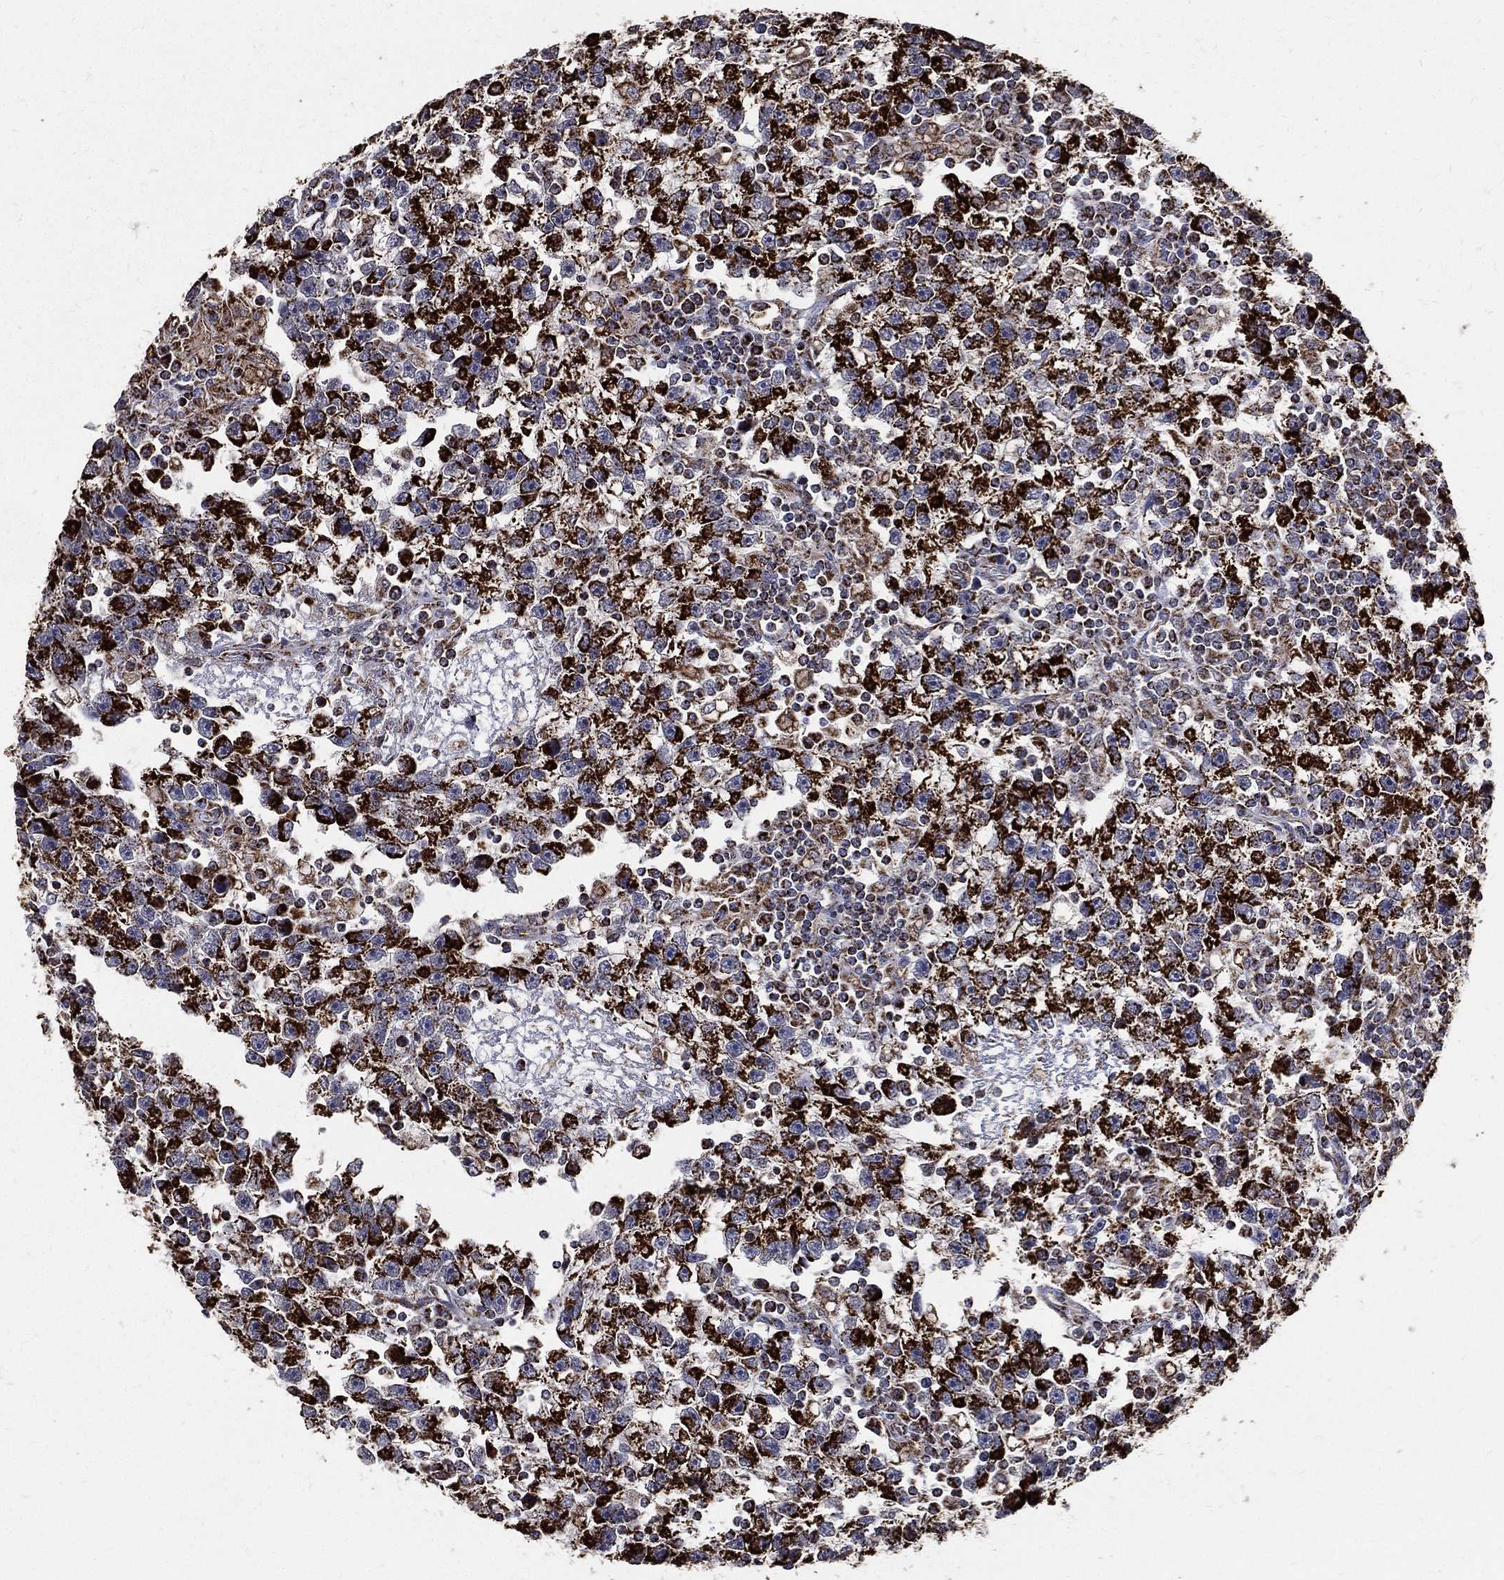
{"staining": {"intensity": "strong", "quantity": "25%-75%", "location": "cytoplasmic/membranous"}, "tissue": "testis cancer", "cell_type": "Tumor cells", "image_type": "cancer", "snomed": [{"axis": "morphology", "description": "Seminoma, NOS"}, {"axis": "topography", "description": "Testis"}], "caption": "Strong cytoplasmic/membranous positivity for a protein is present in approximately 25%-75% of tumor cells of testis seminoma using immunohistochemistry.", "gene": "NDUFAB1", "patient": {"sex": "male", "age": 47}}